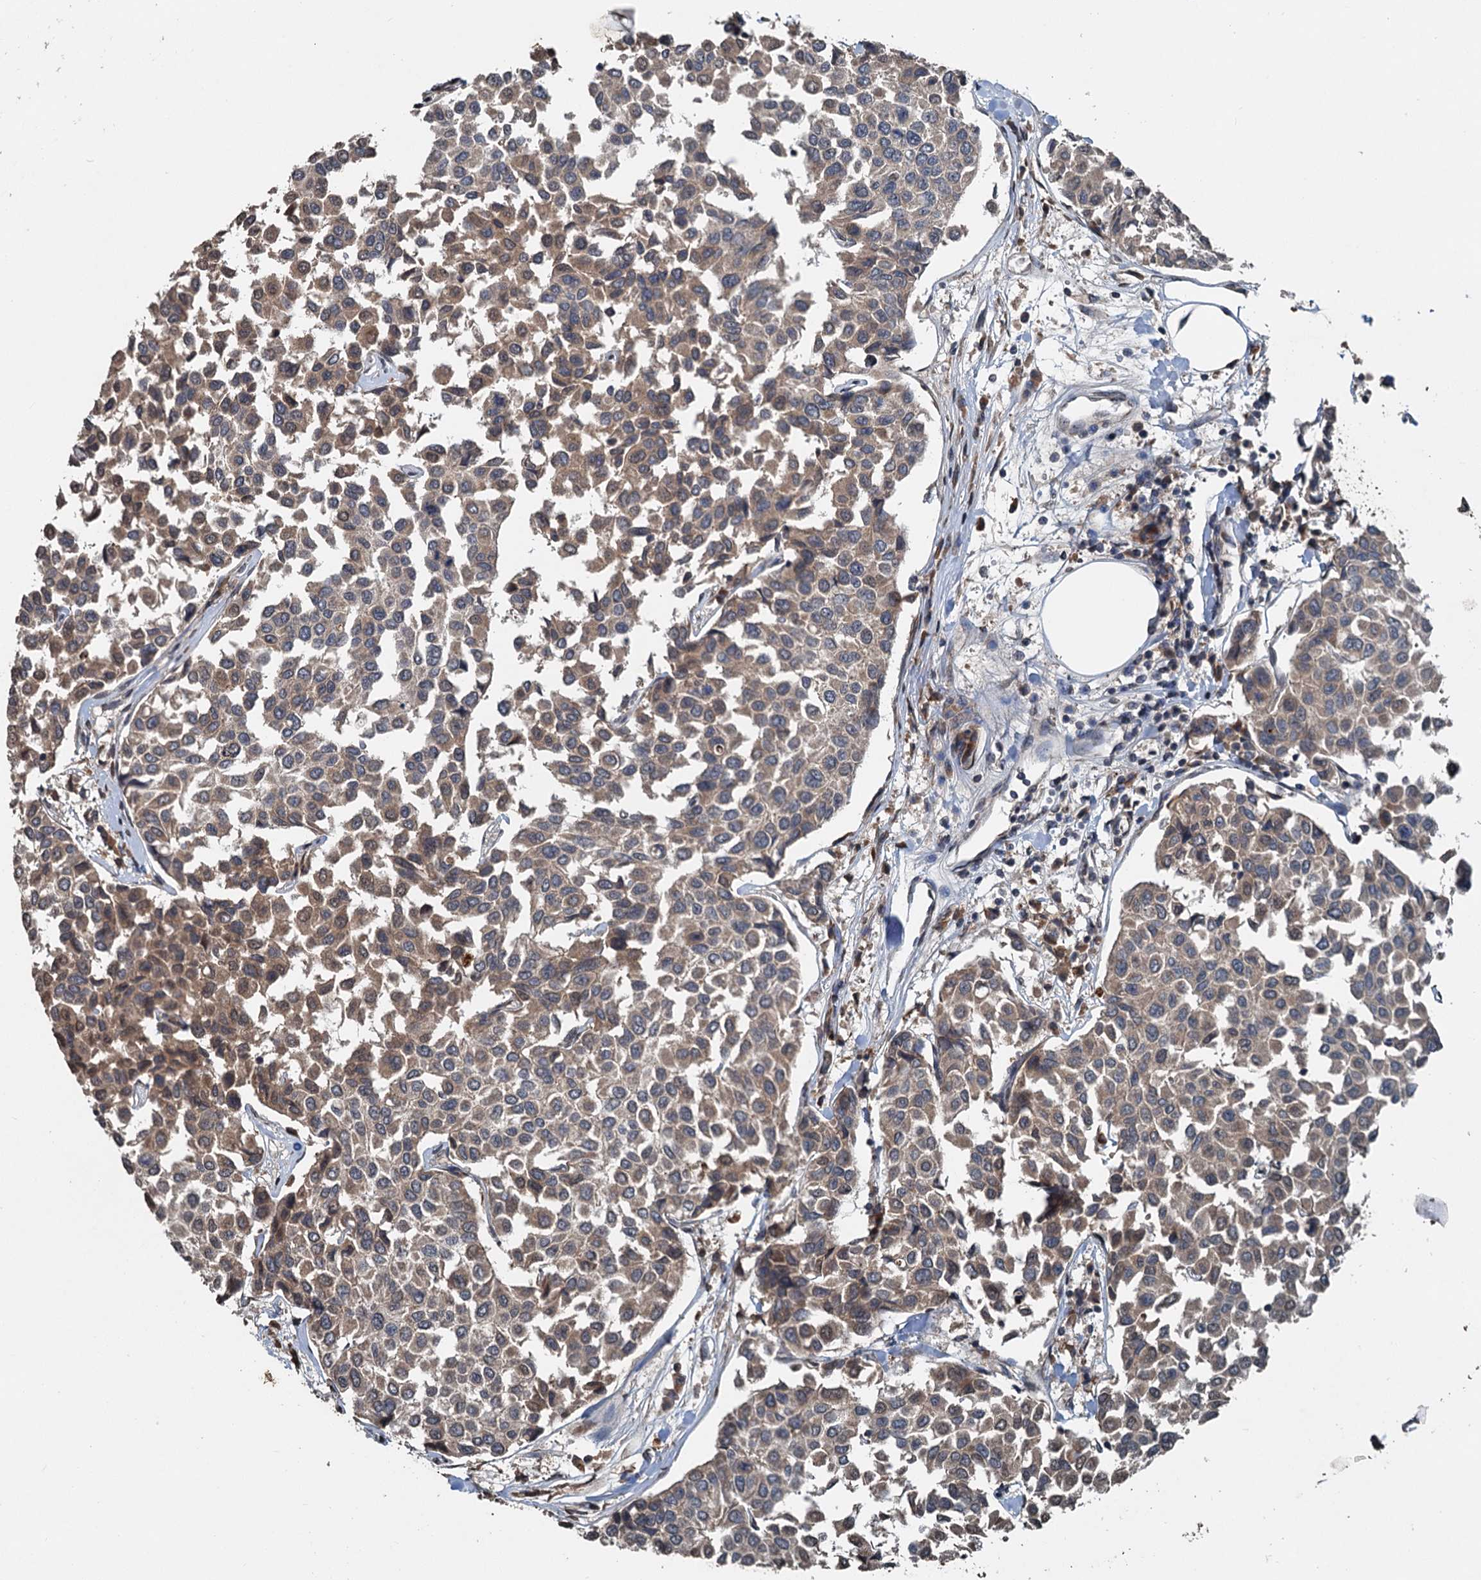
{"staining": {"intensity": "weak", "quantity": "25%-75%", "location": "cytoplasmic/membranous"}, "tissue": "breast cancer", "cell_type": "Tumor cells", "image_type": "cancer", "snomed": [{"axis": "morphology", "description": "Duct carcinoma"}, {"axis": "topography", "description": "Breast"}], "caption": "The immunohistochemical stain highlights weak cytoplasmic/membranous positivity in tumor cells of invasive ductal carcinoma (breast) tissue.", "gene": "N4BP2L2", "patient": {"sex": "female", "age": 55}}